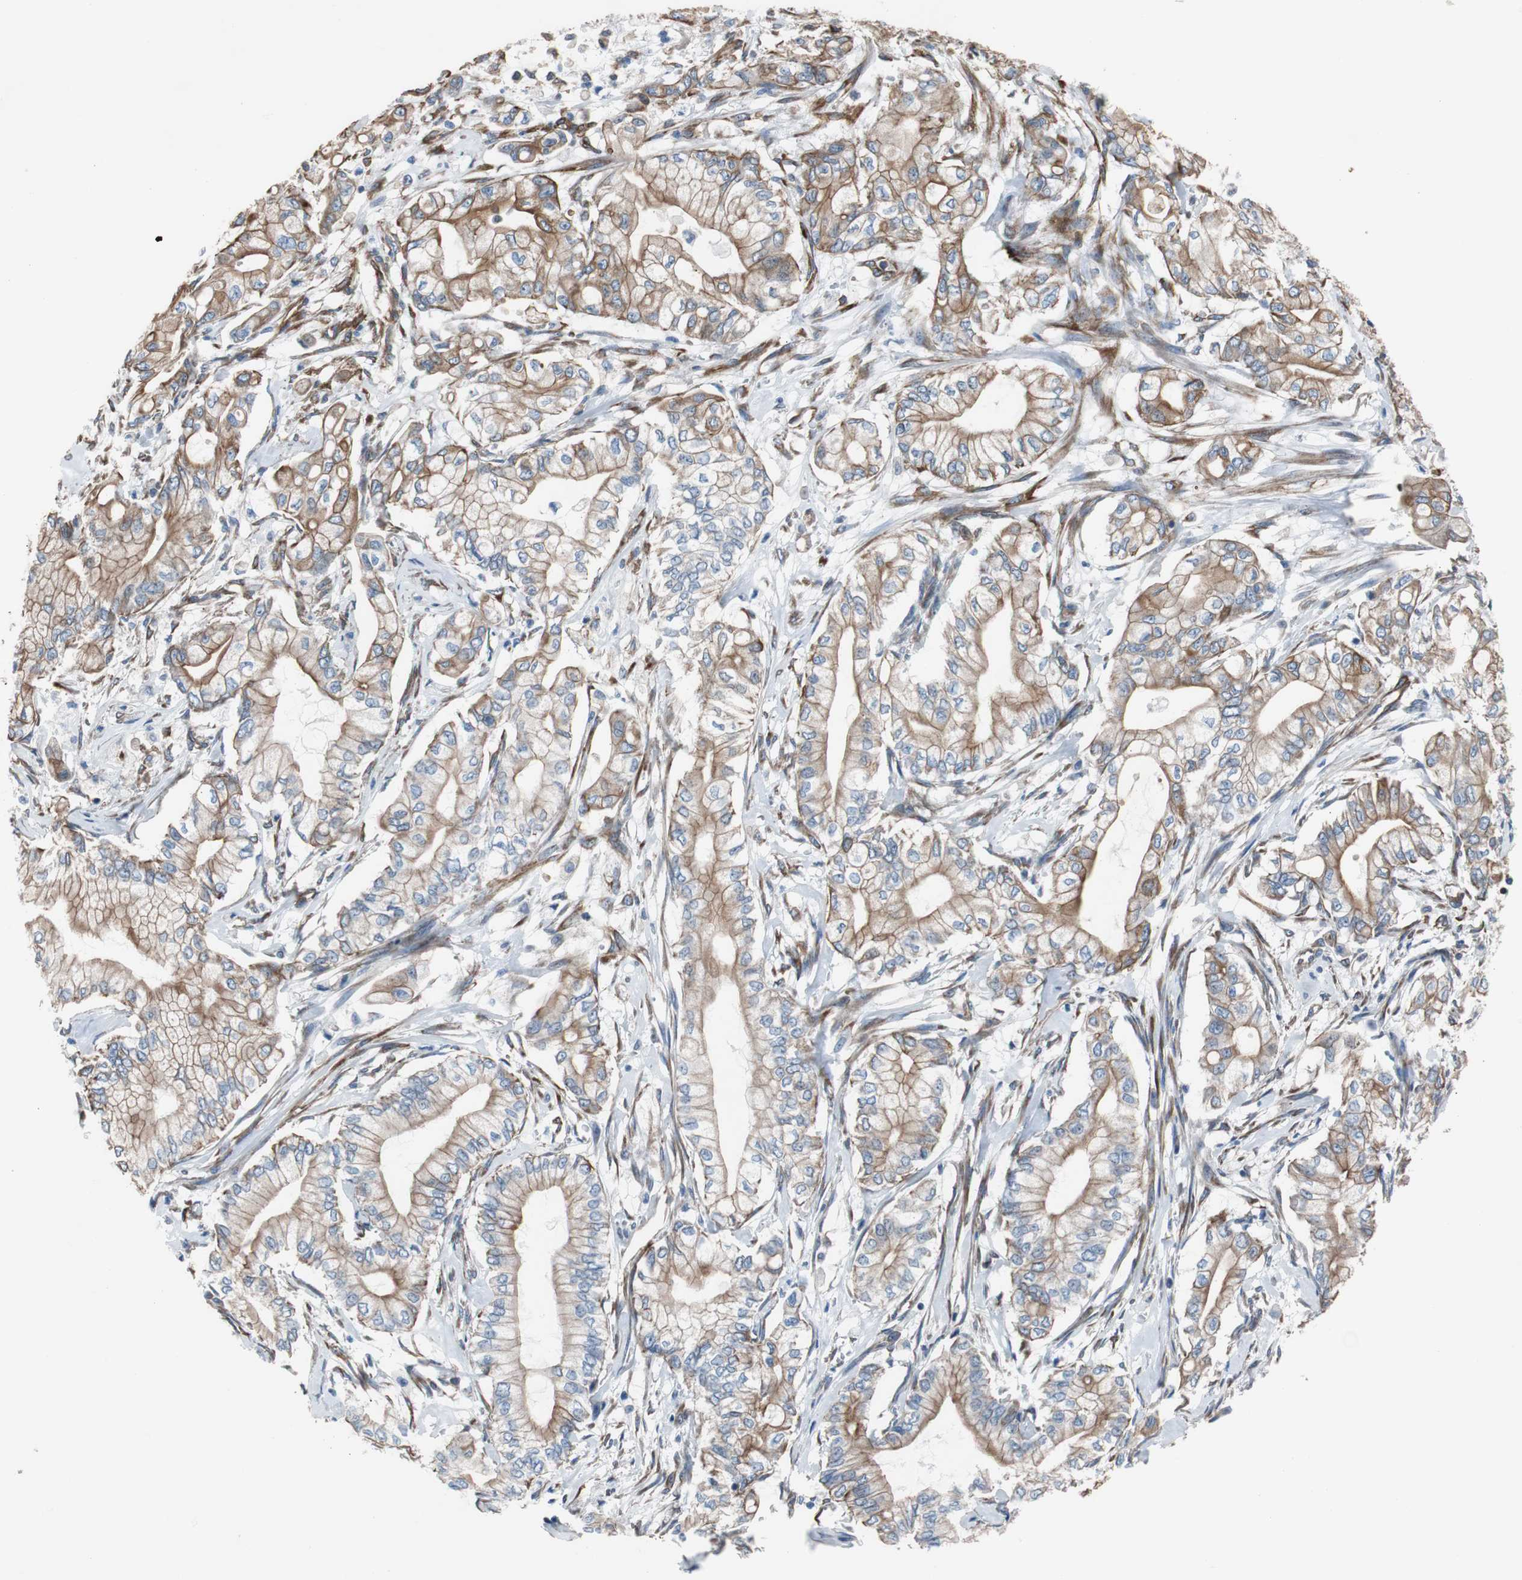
{"staining": {"intensity": "moderate", "quantity": "25%-75%", "location": "cytoplasmic/membranous"}, "tissue": "pancreatic cancer", "cell_type": "Tumor cells", "image_type": "cancer", "snomed": [{"axis": "morphology", "description": "Adenocarcinoma, NOS"}, {"axis": "topography", "description": "Pancreas"}], "caption": "Tumor cells exhibit medium levels of moderate cytoplasmic/membranous expression in about 25%-75% of cells in human pancreatic cancer. (DAB = brown stain, brightfield microscopy at high magnification).", "gene": "KIF3B", "patient": {"sex": "male", "age": 70}}